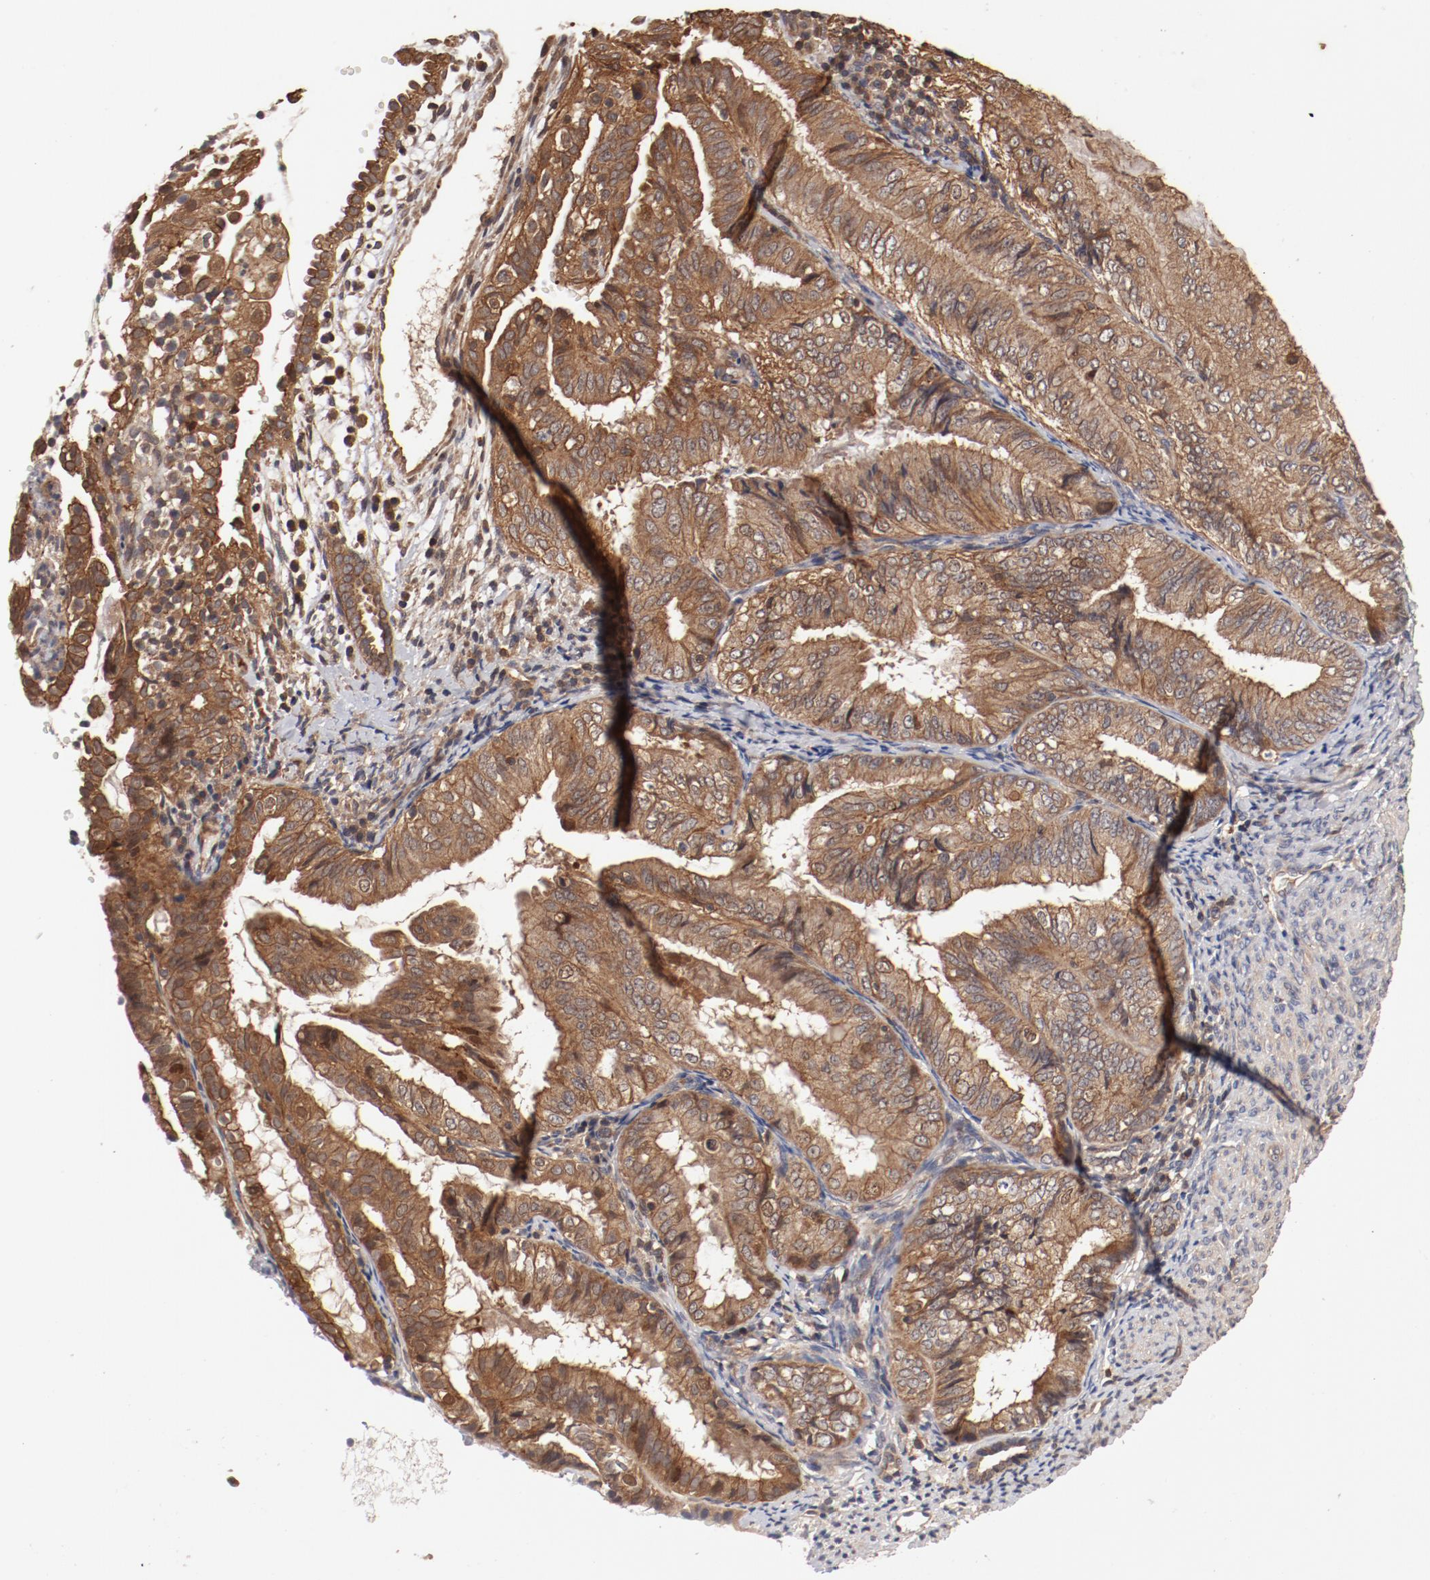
{"staining": {"intensity": "moderate", "quantity": ">75%", "location": "cytoplasmic/membranous"}, "tissue": "endometrial cancer", "cell_type": "Tumor cells", "image_type": "cancer", "snomed": [{"axis": "morphology", "description": "Adenocarcinoma, NOS"}, {"axis": "topography", "description": "Endometrium"}], "caption": "Brown immunohistochemical staining in endometrial cancer (adenocarcinoma) displays moderate cytoplasmic/membranous positivity in about >75% of tumor cells. The protein is stained brown, and the nuclei are stained in blue (DAB (3,3'-diaminobenzidine) IHC with brightfield microscopy, high magnification).", "gene": "GUF1", "patient": {"sex": "female", "age": 66}}